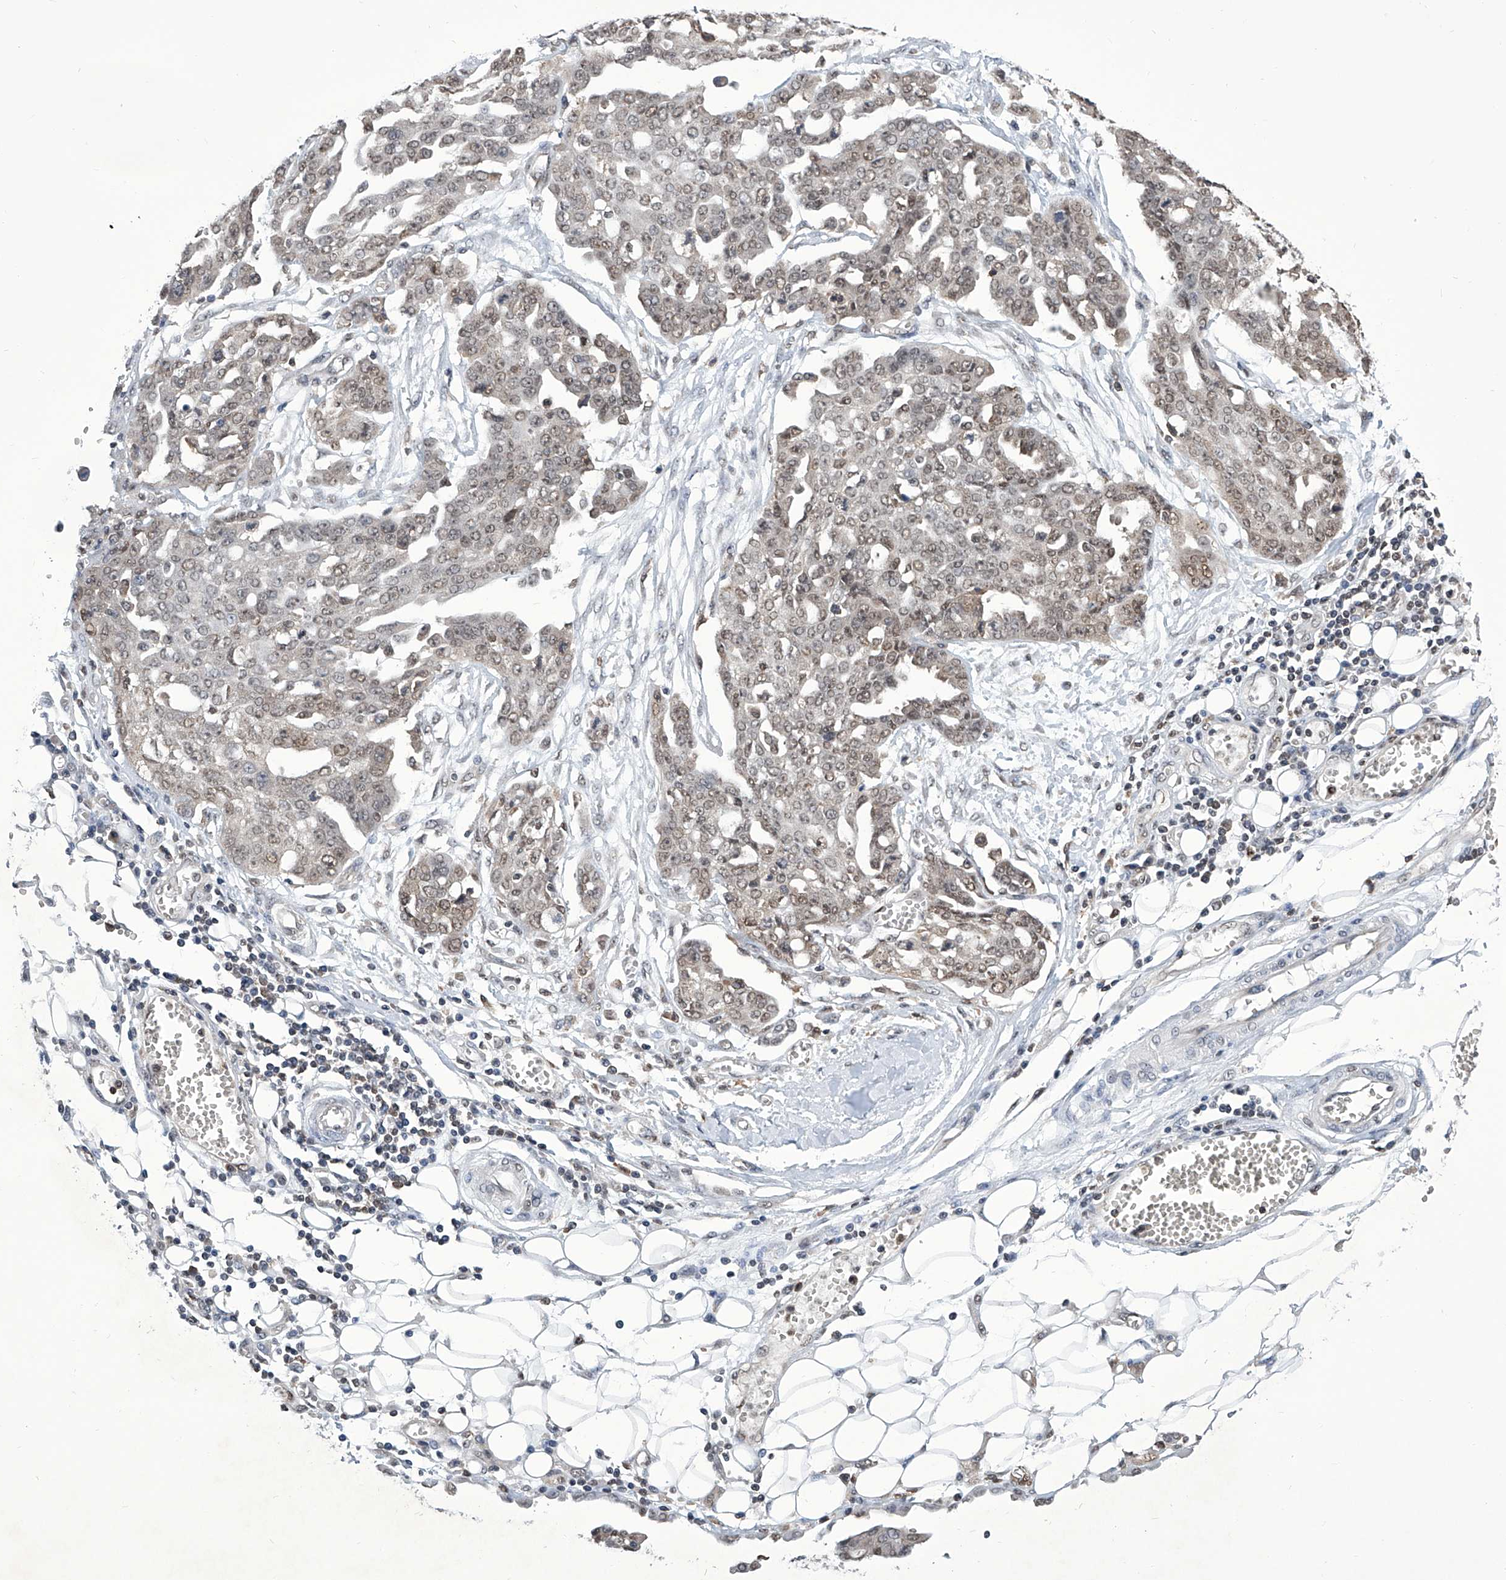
{"staining": {"intensity": "weak", "quantity": ">75%", "location": "nuclear"}, "tissue": "ovarian cancer", "cell_type": "Tumor cells", "image_type": "cancer", "snomed": [{"axis": "morphology", "description": "Cystadenocarcinoma, serous, NOS"}, {"axis": "topography", "description": "Soft tissue"}, {"axis": "topography", "description": "Ovary"}], "caption": "There is low levels of weak nuclear staining in tumor cells of ovarian cancer (serous cystadenocarcinoma), as demonstrated by immunohistochemical staining (brown color).", "gene": "SREBF2", "patient": {"sex": "female", "age": 57}}